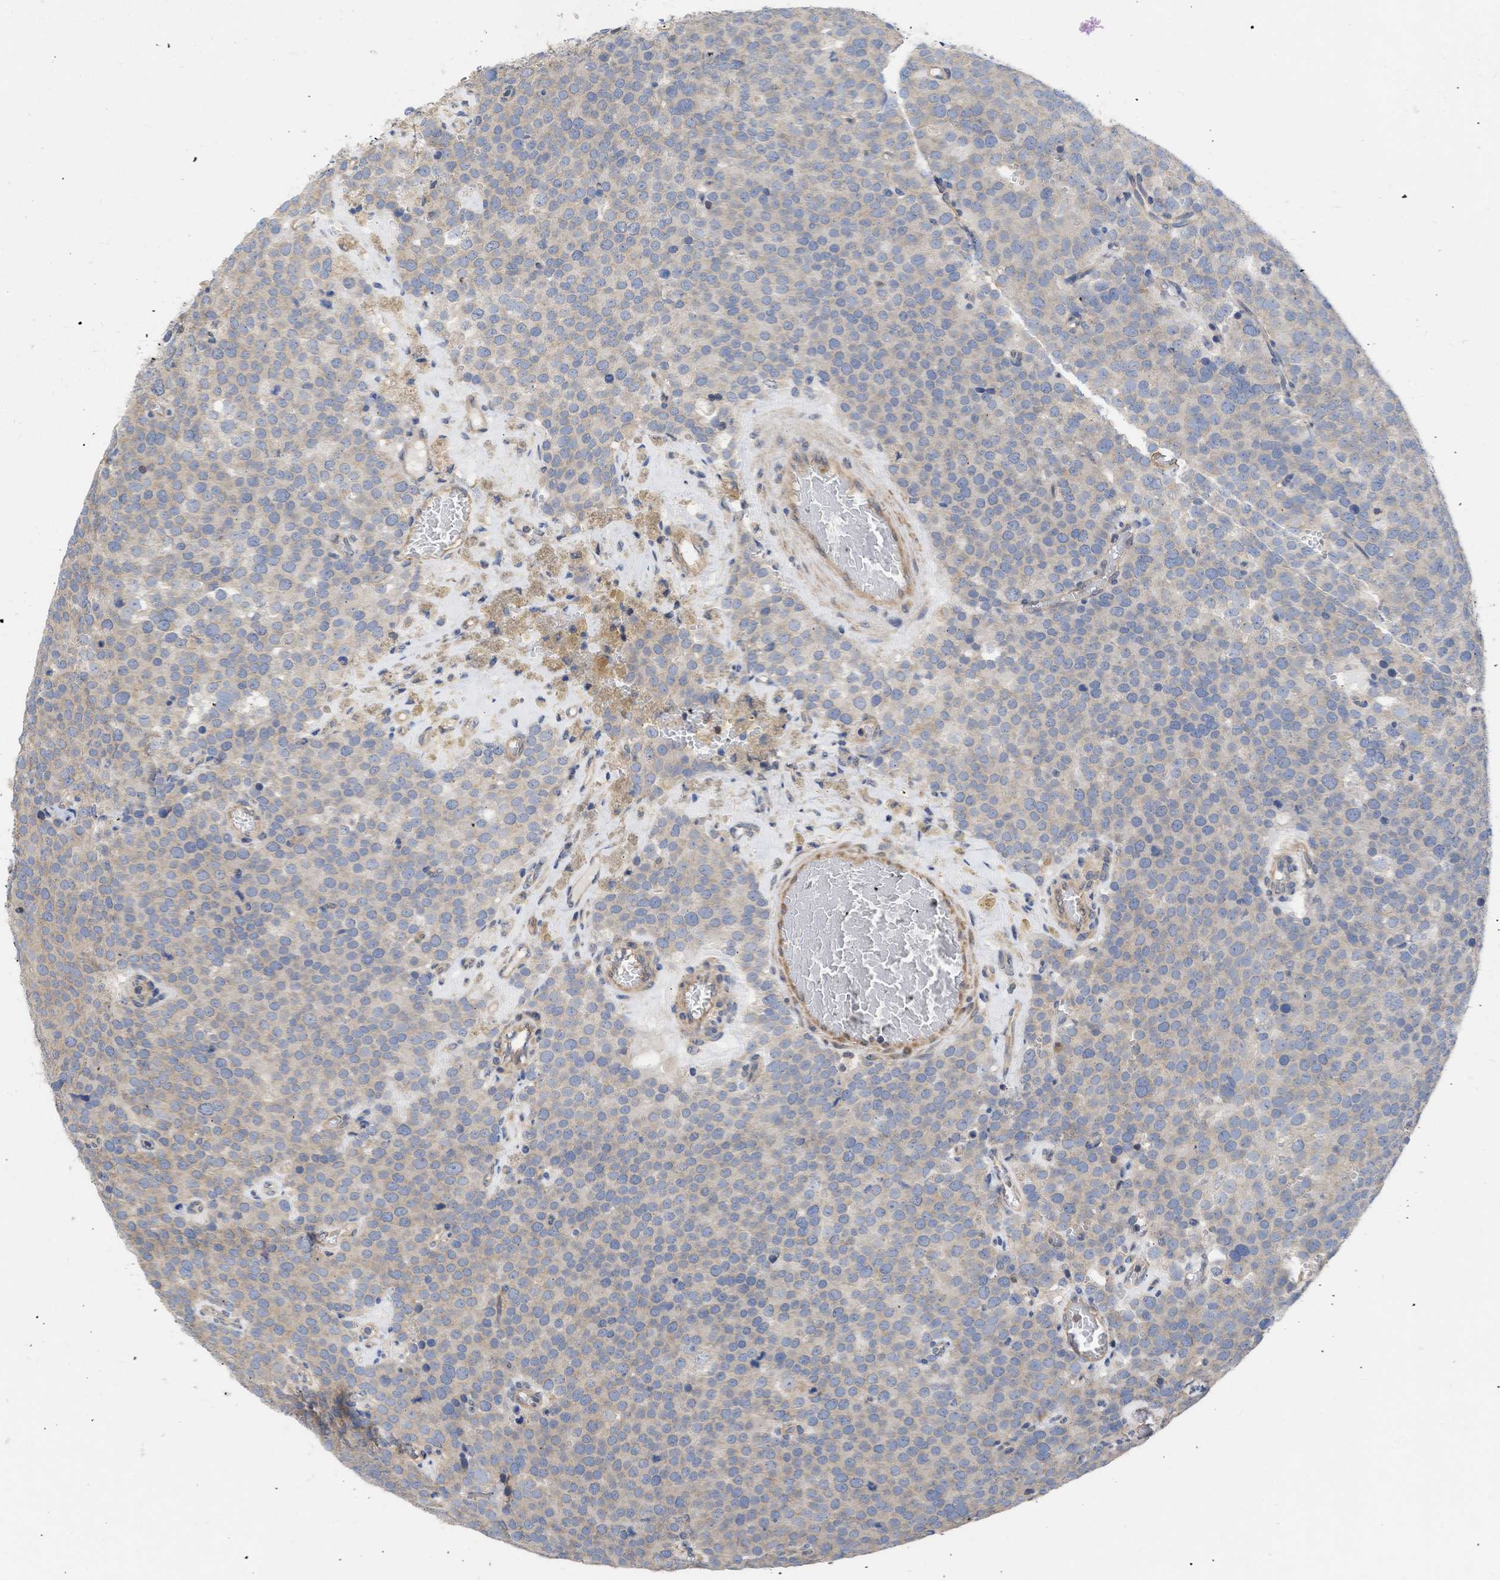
{"staining": {"intensity": "weak", "quantity": "25%-75%", "location": "cytoplasmic/membranous"}, "tissue": "testis cancer", "cell_type": "Tumor cells", "image_type": "cancer", "snomed": [{"axis": "morphology", "description": "Normal tissue, NOS"}, {"axis": "morphology", "description": "Seminoma, NOS"}, {"axis": "topography", "description": "Testis"}], "caption": "Immunohistochemical staining of testis seminoma displays low levels of weak cytoplasmic/membranous protein staining in approximately 25%-75% of tumor cells.", "gene": "MAP2K3", "patient": {"sex": "male", "age": 71}}